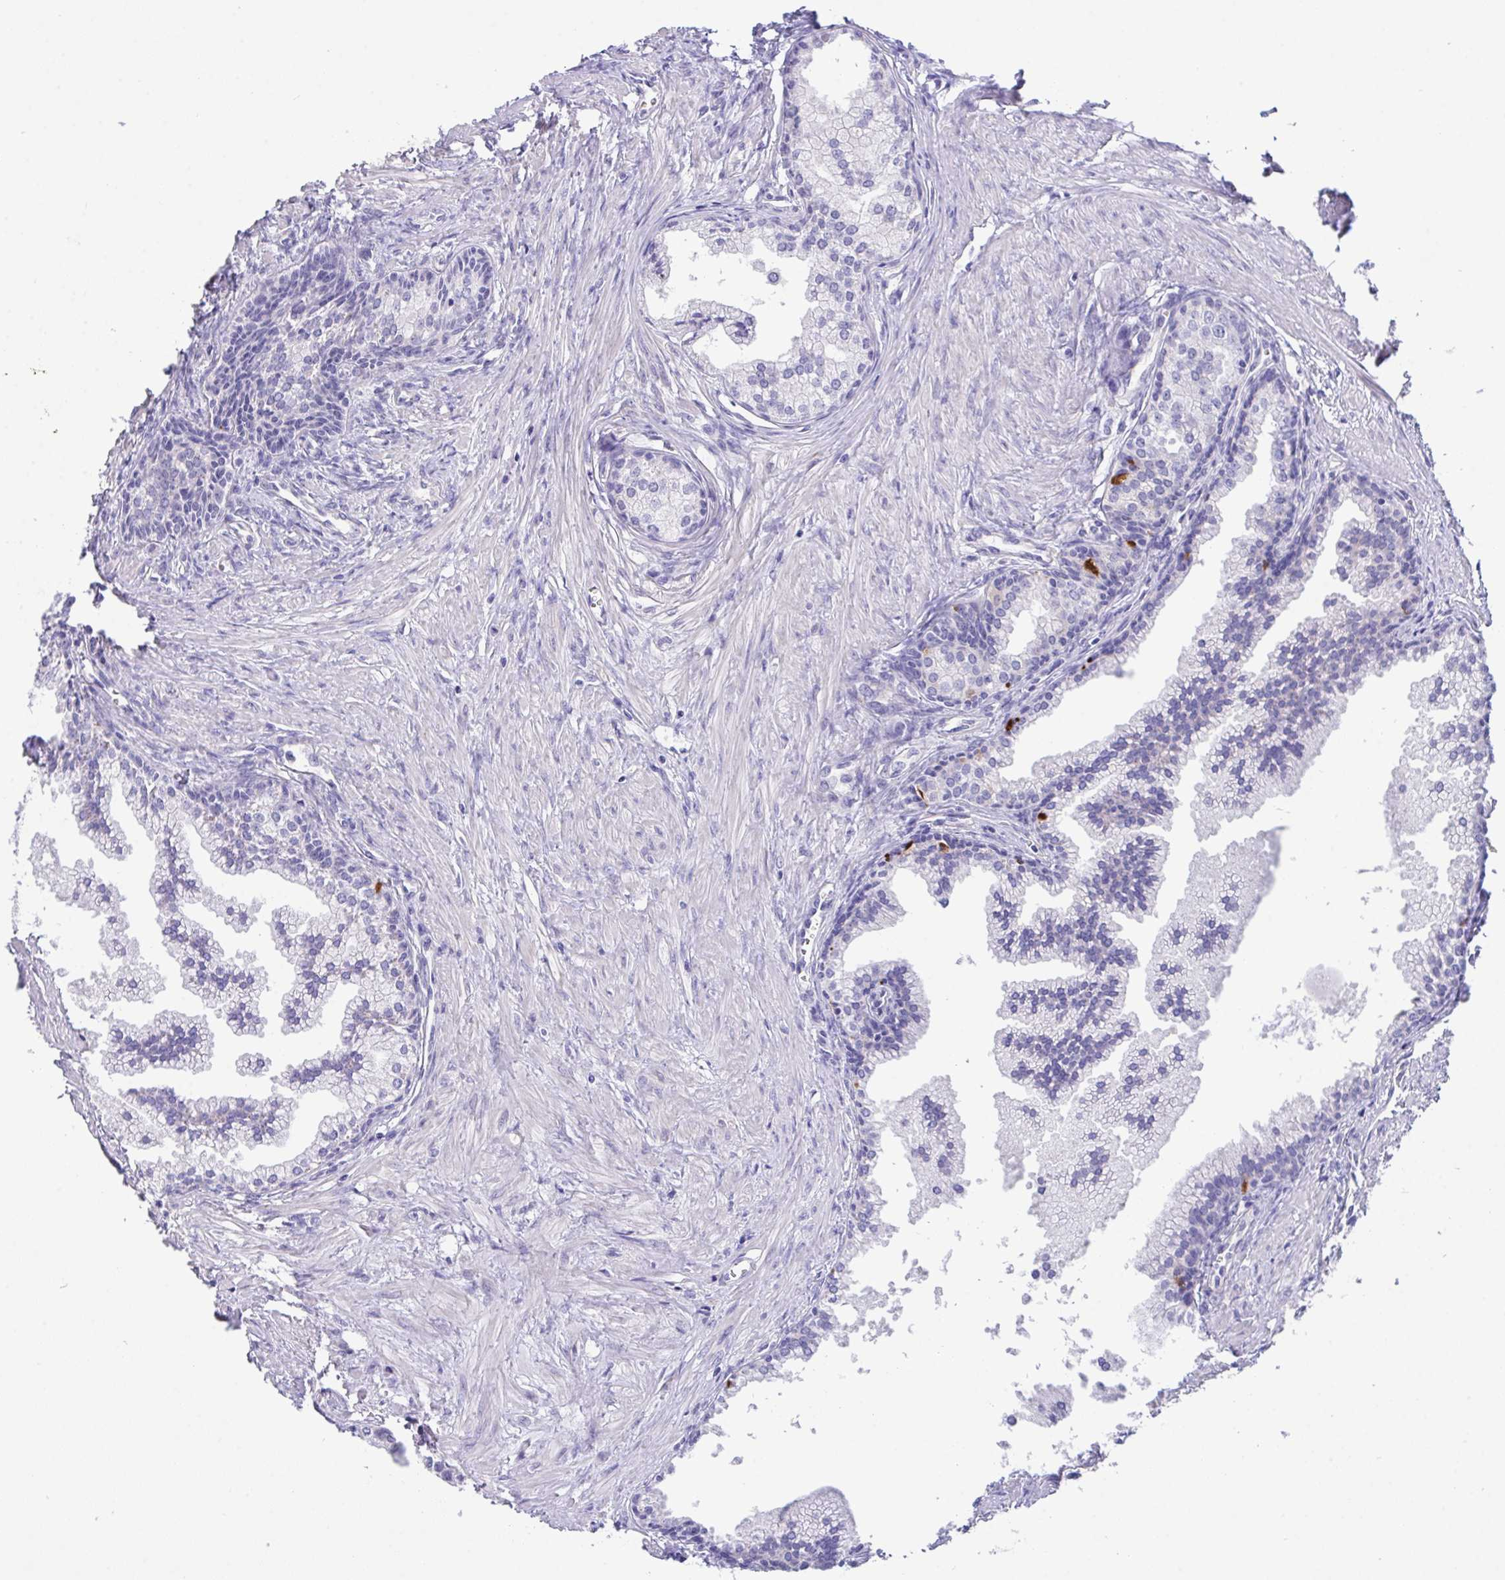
{"staining": {"intensity": "negative", "quantity": "none", "location": "none"}, "tissue": "prostate cancer", "cell_type": "Tumor cells", "image_type": "cancer", "snomed": [{"axis": "morphology", "description": "Adenocarcinoma, High grade"}, {"axis": "topography", "description": "Prostate"}], "caption": "Immunohistochemistry (IHC) histopathology image of human prostate high-grade adenocarcinoma stained for a protein (brown), which demonstrates no expression in tumor cells.", "gene": "TMEM106B", "patient": {"sex": "male", "age": 68}}